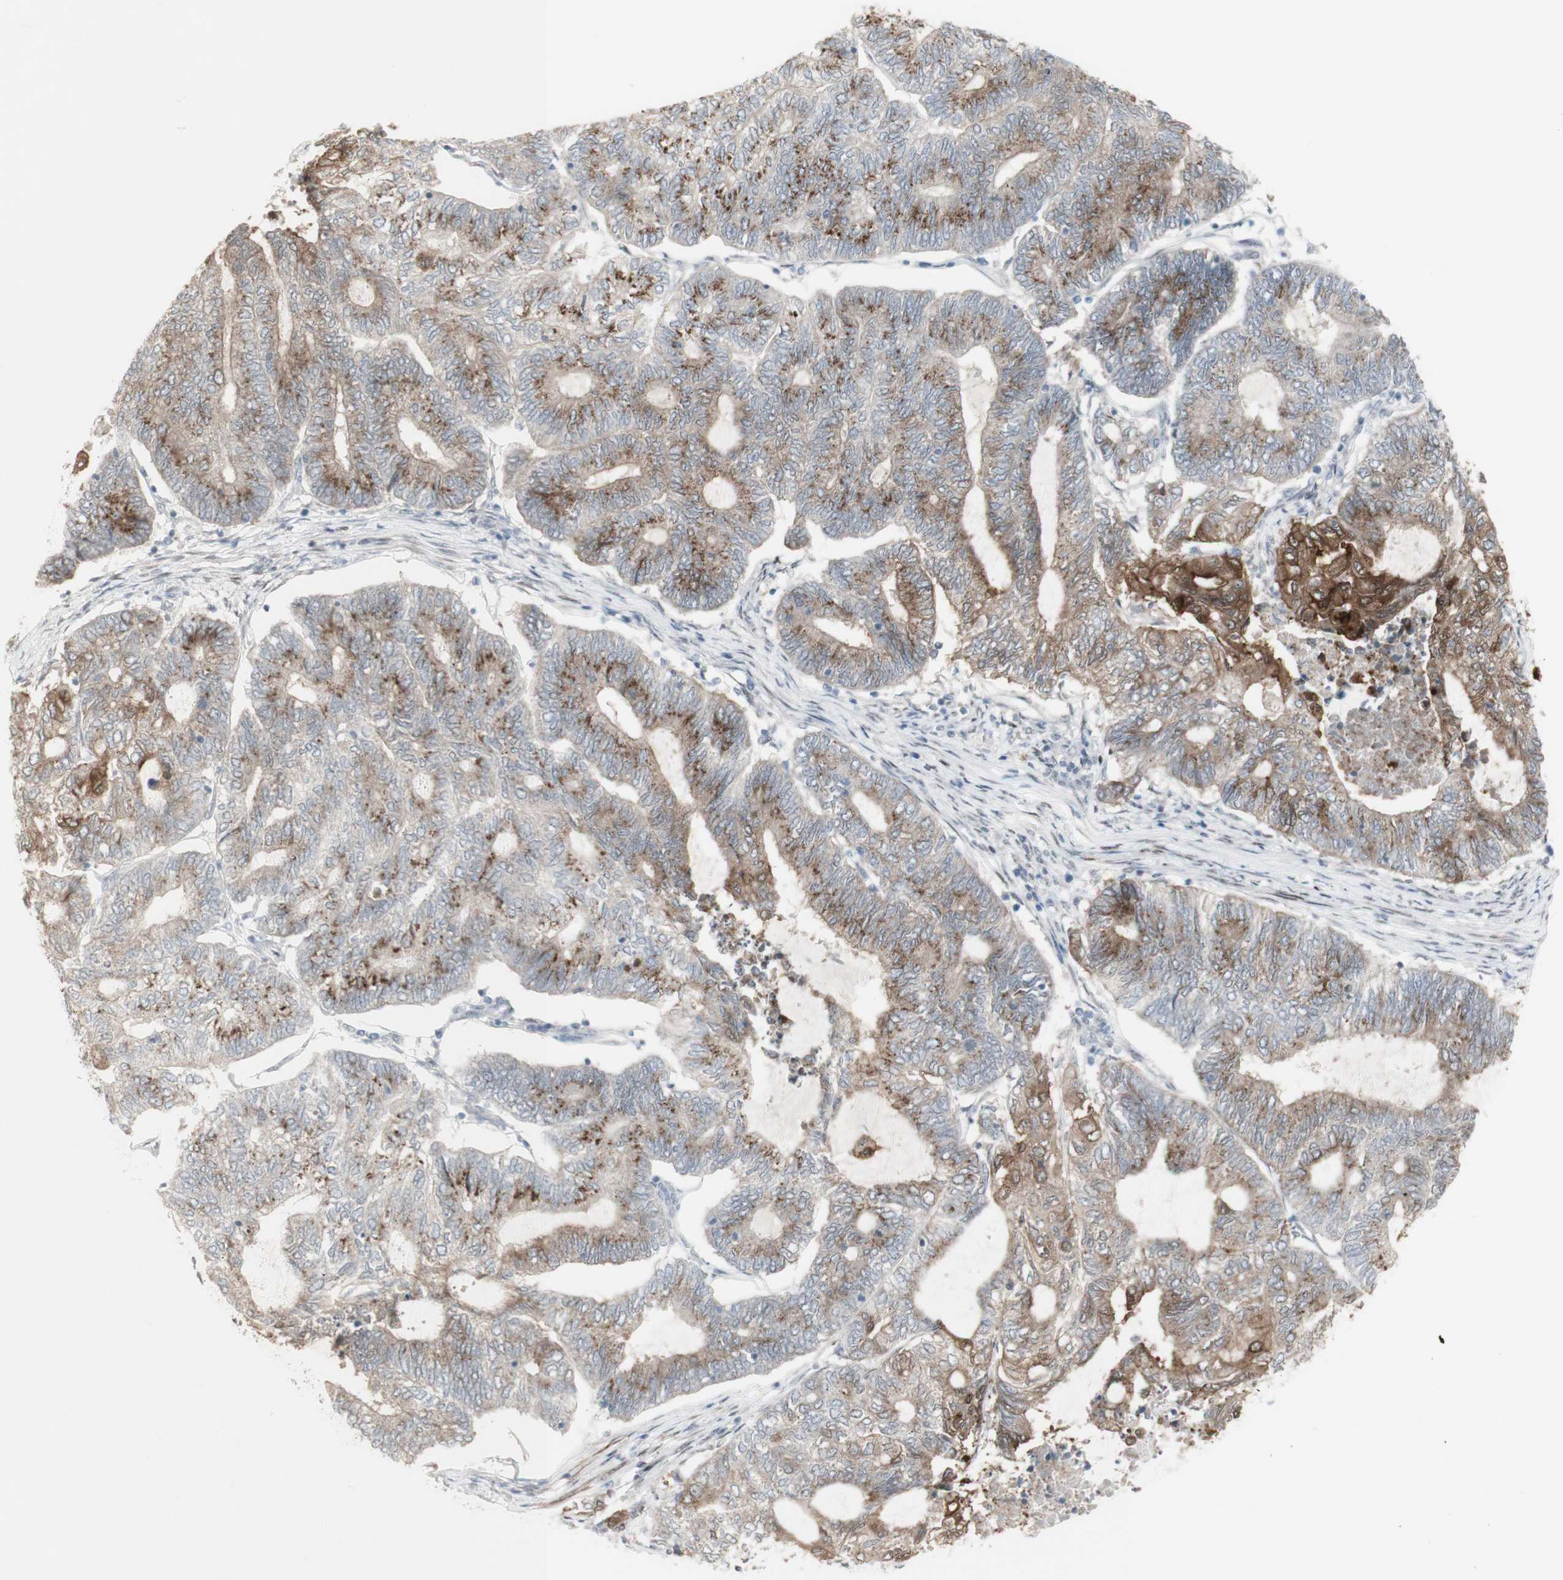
{"staining": {"intensity": "moderate", "quantity": ">75%", "location": "cytoplasmic/membranous"}, "tissue": "endometrial cancer", "cell_type": "Tumor cells", "image_type": "cancer", "snomed": [{"axis": "morphology", "description": "Adenocarcinoma, NOS"}, {"axis": "topography", "description": "Uterus"}, {"axis": "topography", "description": "Endometrium"}], "caption": "High-magnification brightfield microscopy of endometrial cancer stained with DAB (brown) and counterstained with hematoxylin (blue). tumor cells exhibit moderate cytoplasmic/membranous staining is seen in approximately>75% of cells. The staining was performed using DAB, with brown indicating positive protein expression. Nuclei are stained blue with hematoxylin.", "gene": "C1orf116", "patient": {"sex": "female", "age": 70}}